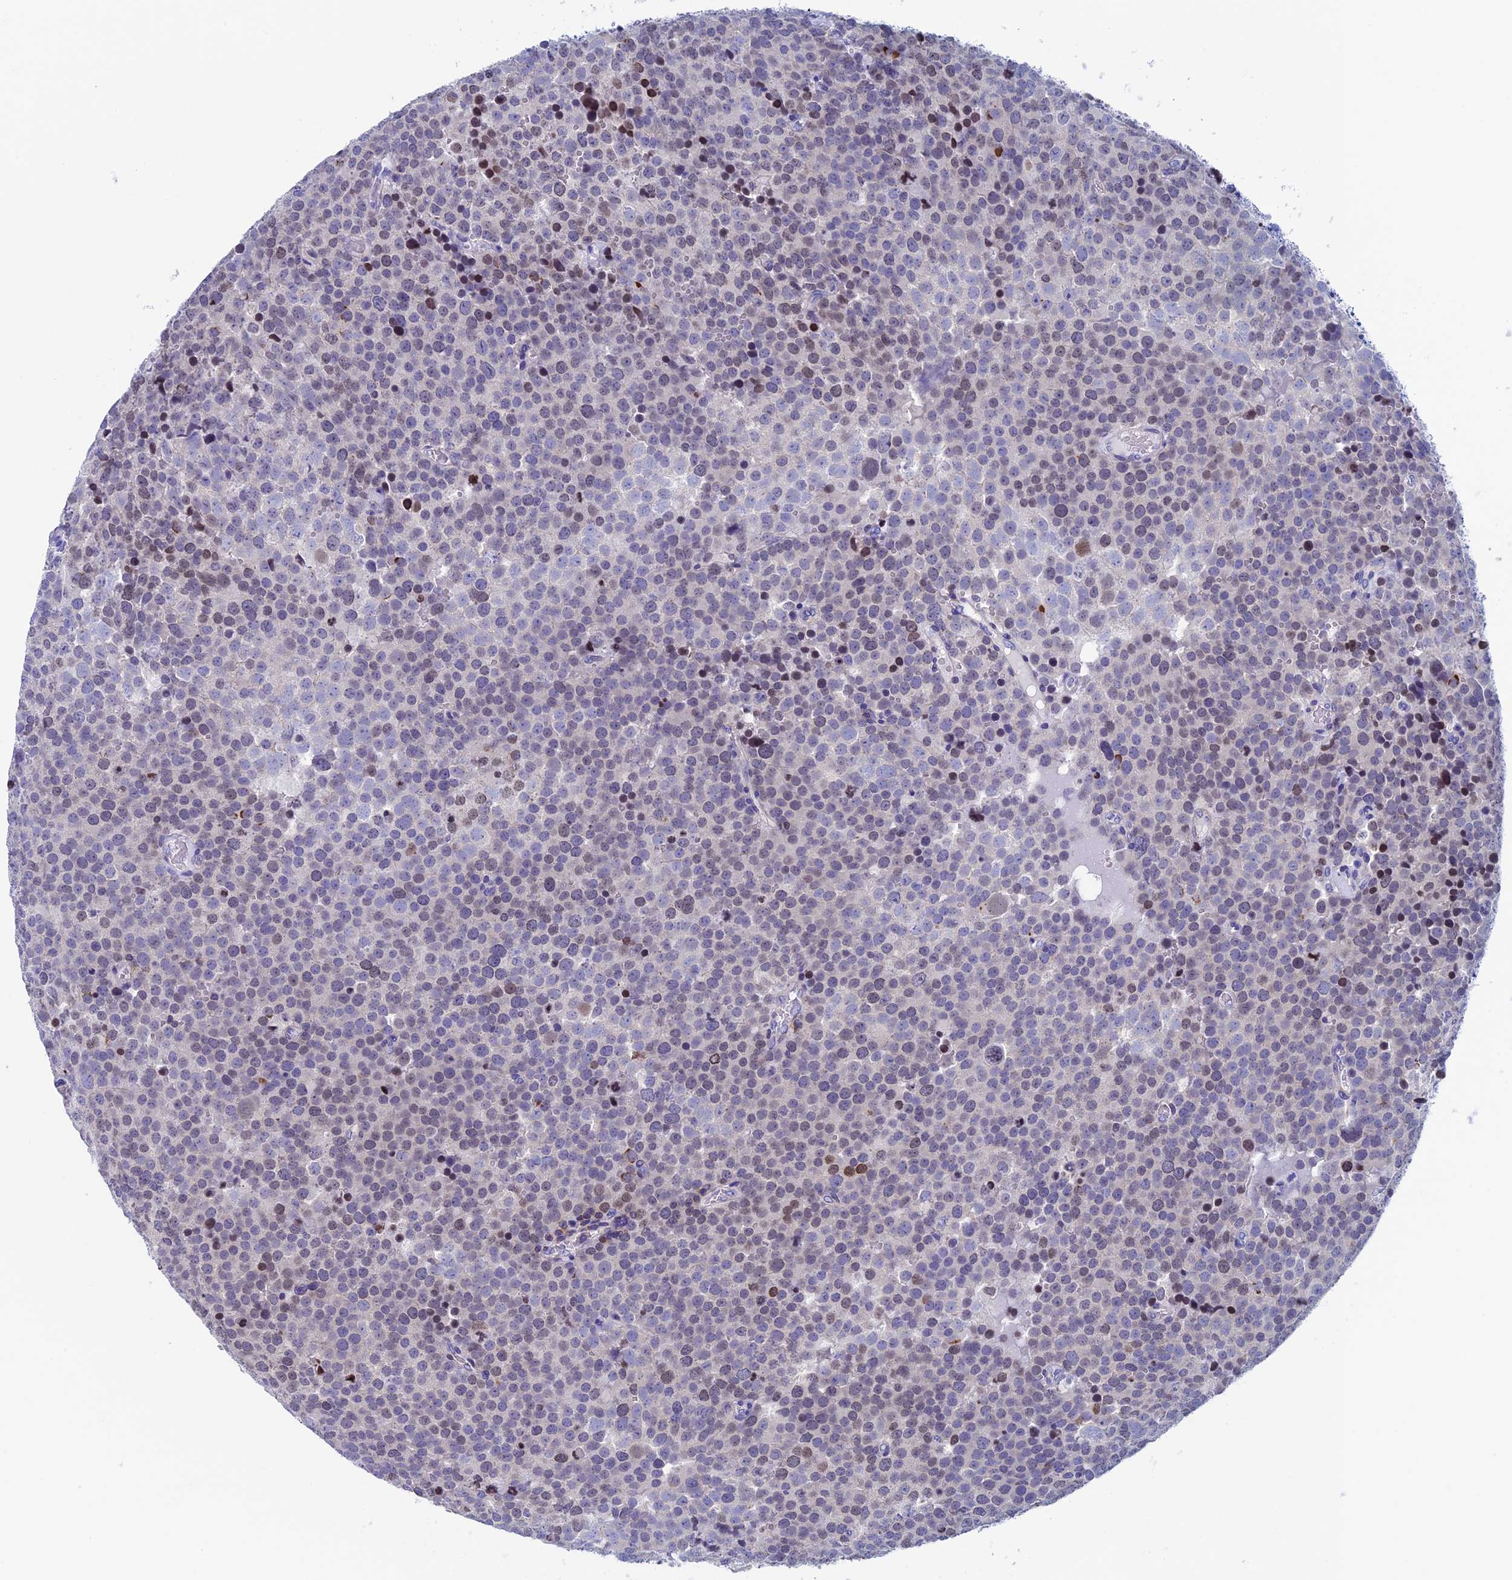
{"staining": {"intensity": "weak", "quantity": "25%-75%", "location": "nuclear"}, "tissue": "testis cancer", "cell_type": "Tumor cells", "image_type": "cancer", "snomed": [{"axis": "morphology", "description": "Seminoma, NOS"}, {"axis": "topography", "description": "Testis"}], "caption": "DAB (3,3'-diaminobenzidine) immunohistochemical staining of seminoma (testis) exhibits weak nuclear protein staining in approximately 25%-75% of tumor cells.", "gene": "SEPTIN1", "patient": {"sex": "male", "age": 71}}